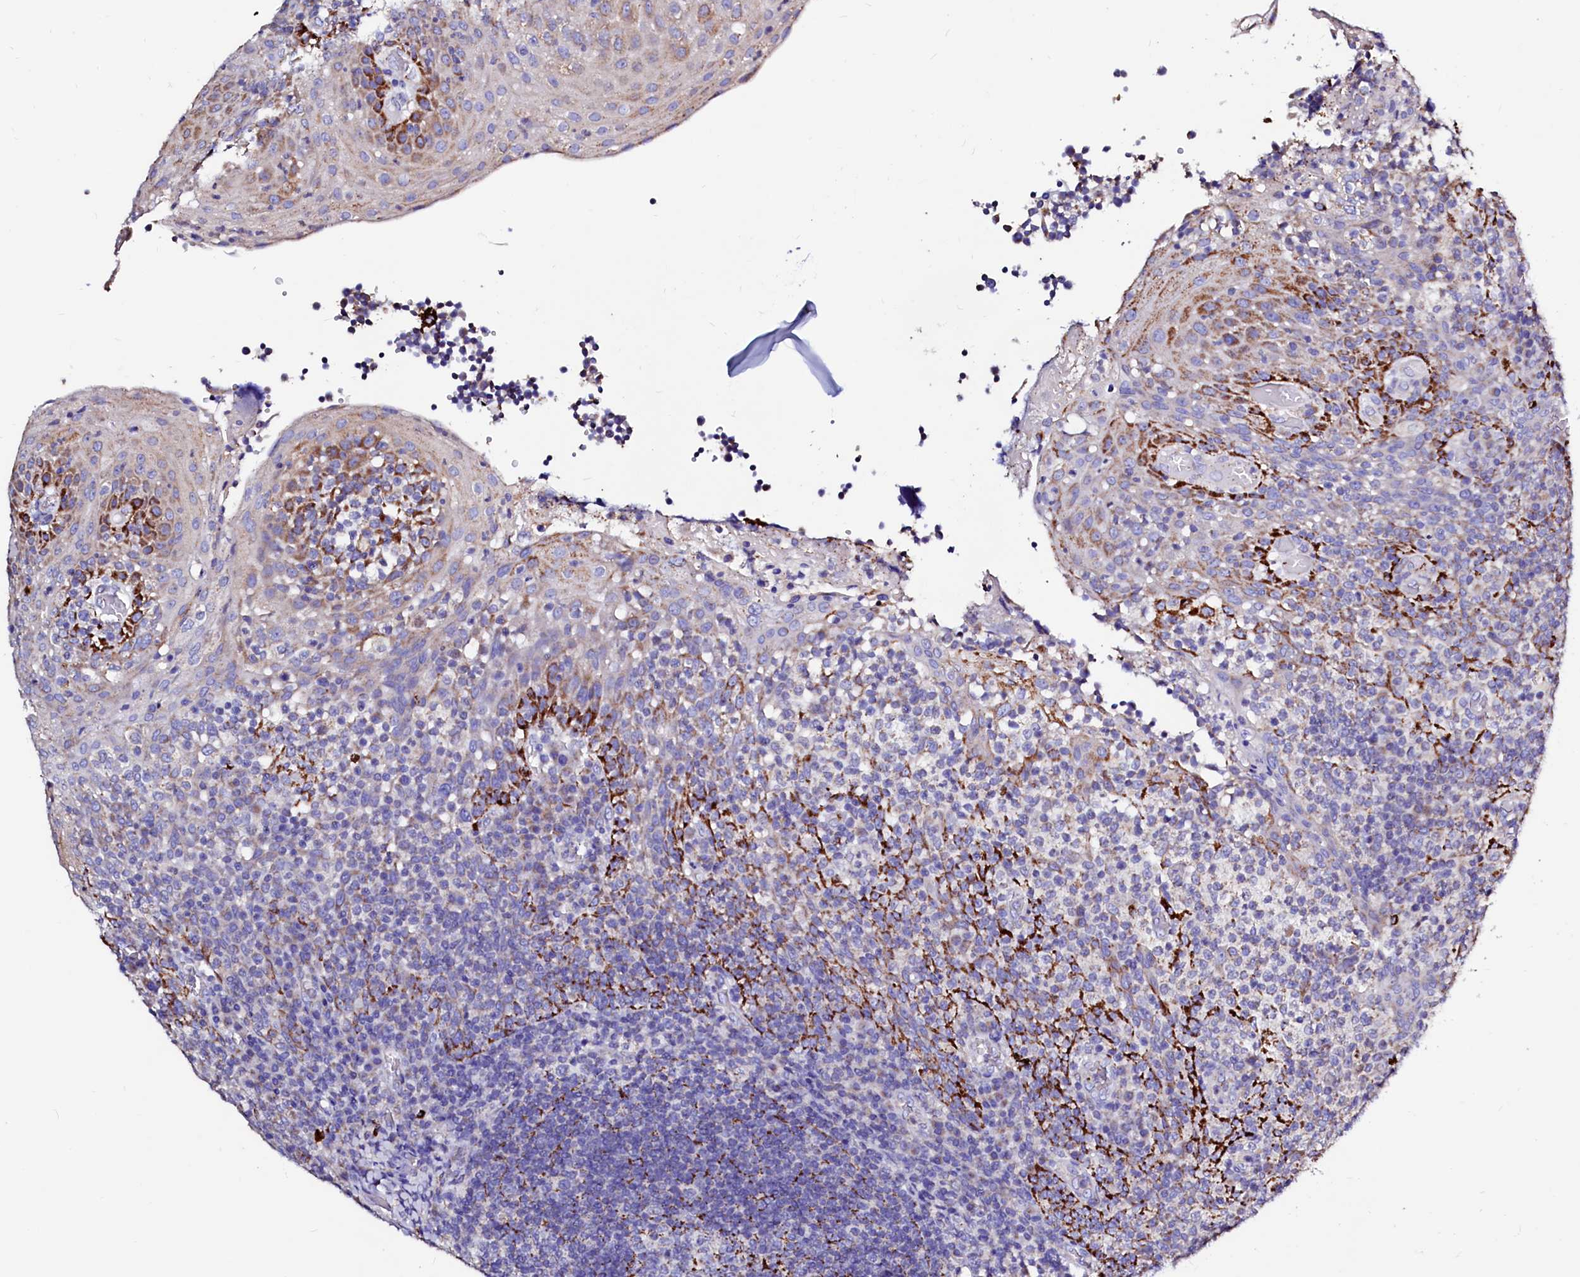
{"staining": {"intensity": "strong", "quantity": "25%-75%", "location": "cytoplasmic/membranous"}, "tissue": "tonsil", "cell_type": "Germinal center cells", "image_type": "normal", "snomed": [{"axis": "morphology", "description": "Normal tissue, NOS"}, {"axis": "topography", "description": "Tonsil"}], "caption": "Benign tonsil exhibits strong cytoplasmic/membranous expression in about 25%-75% of germinal center cells, visualized by immunohistochemistry.", "gene": "MAOB", "patient": {"sex": "female", "age": 19}}